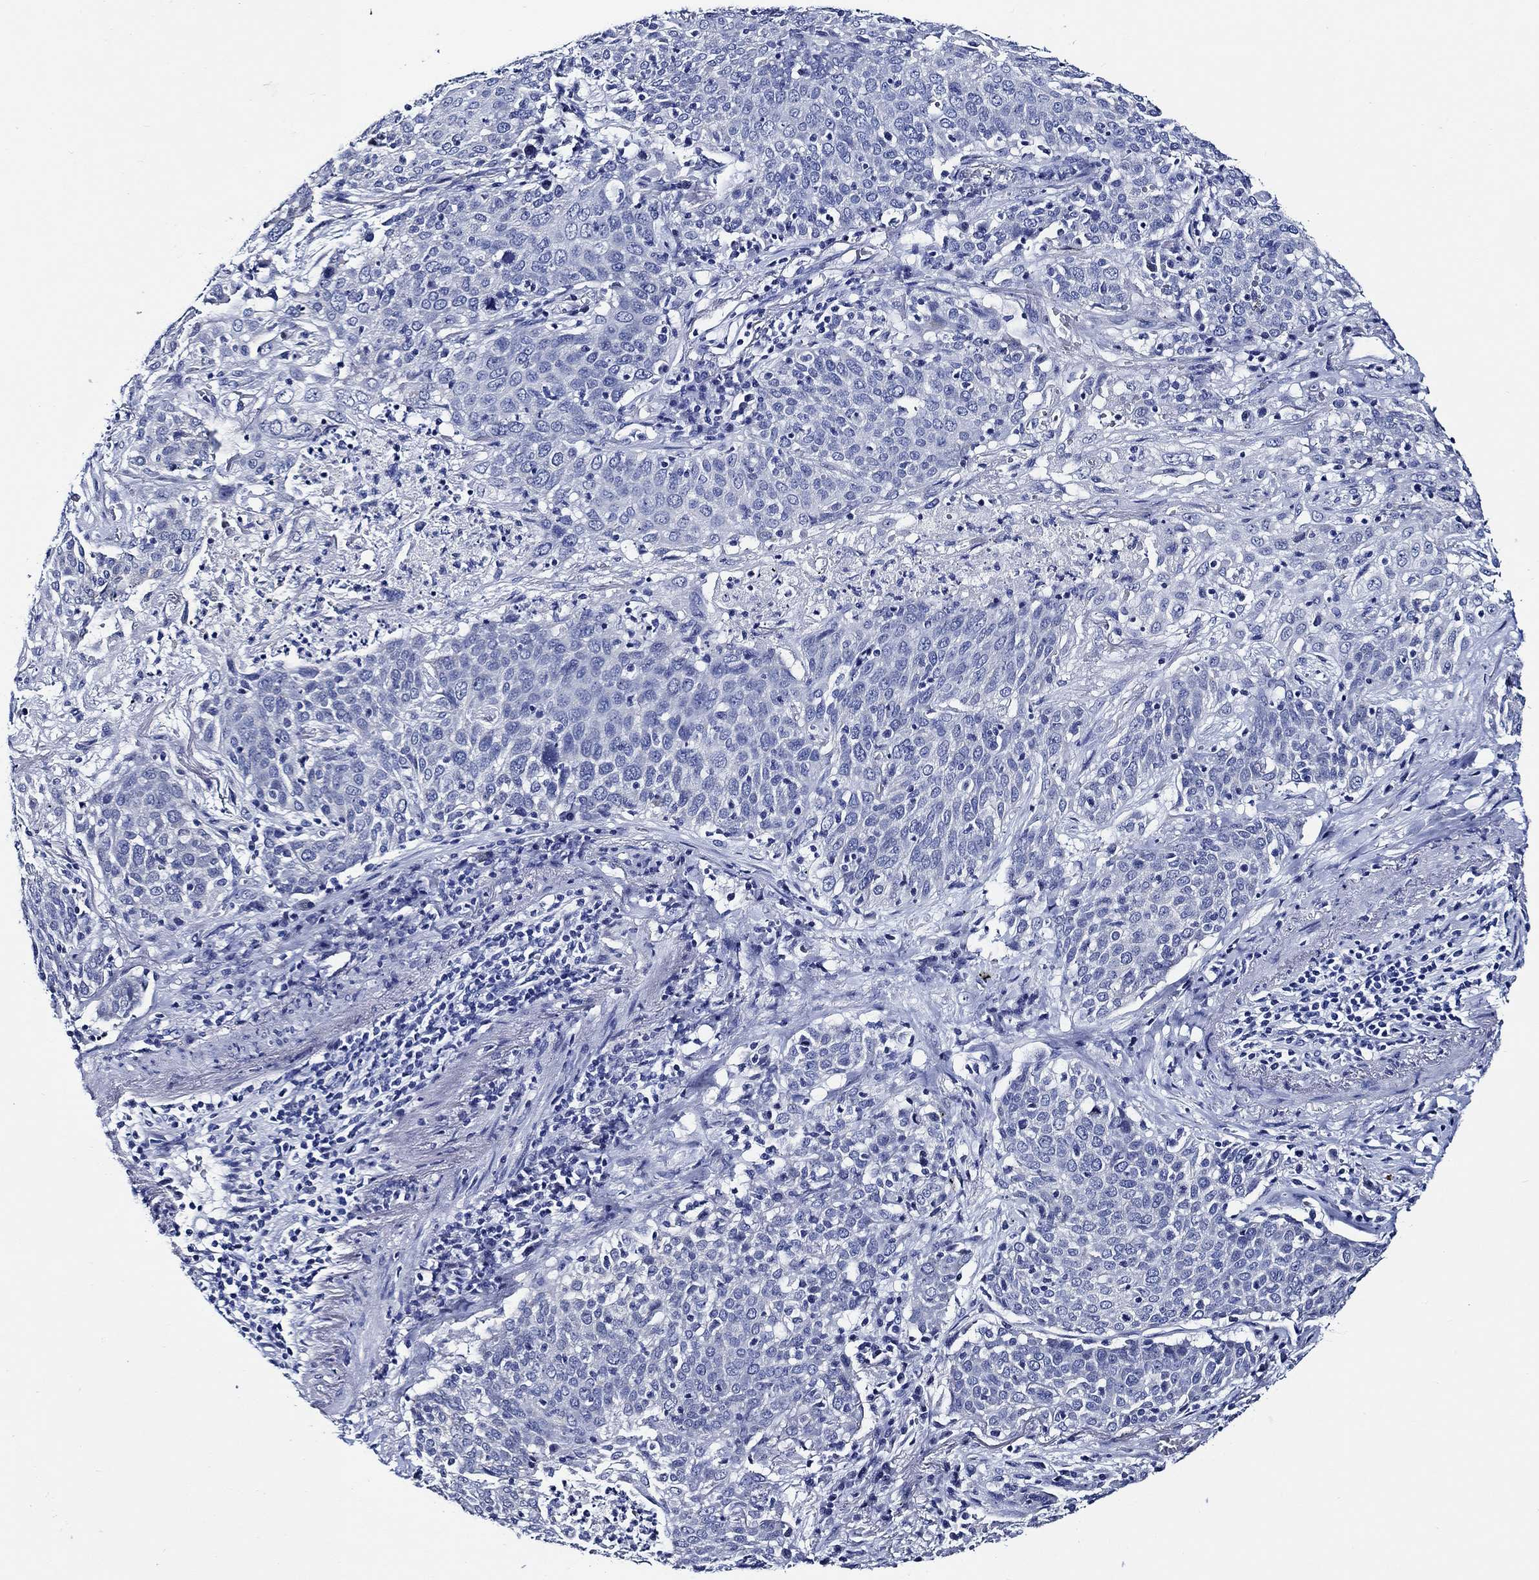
{"staining": {"intensity": "negative", "quantity": "none", "location": "none"}, "tissue": "lung cancer", "cell_type": "Tumor cells", "image_type": "cancer", "snomed": [{"axis": "morphology", "description": "Squamous cell carcinoma, NOS"}, {"axis": "topography", "description": "Lung"}], "caption": "Tumor cells show no significant protein positivity in lung cancer (squamous cell carcinoma).", "gene": "WDR62", "patient": {"sex": "male", "age": 82}}